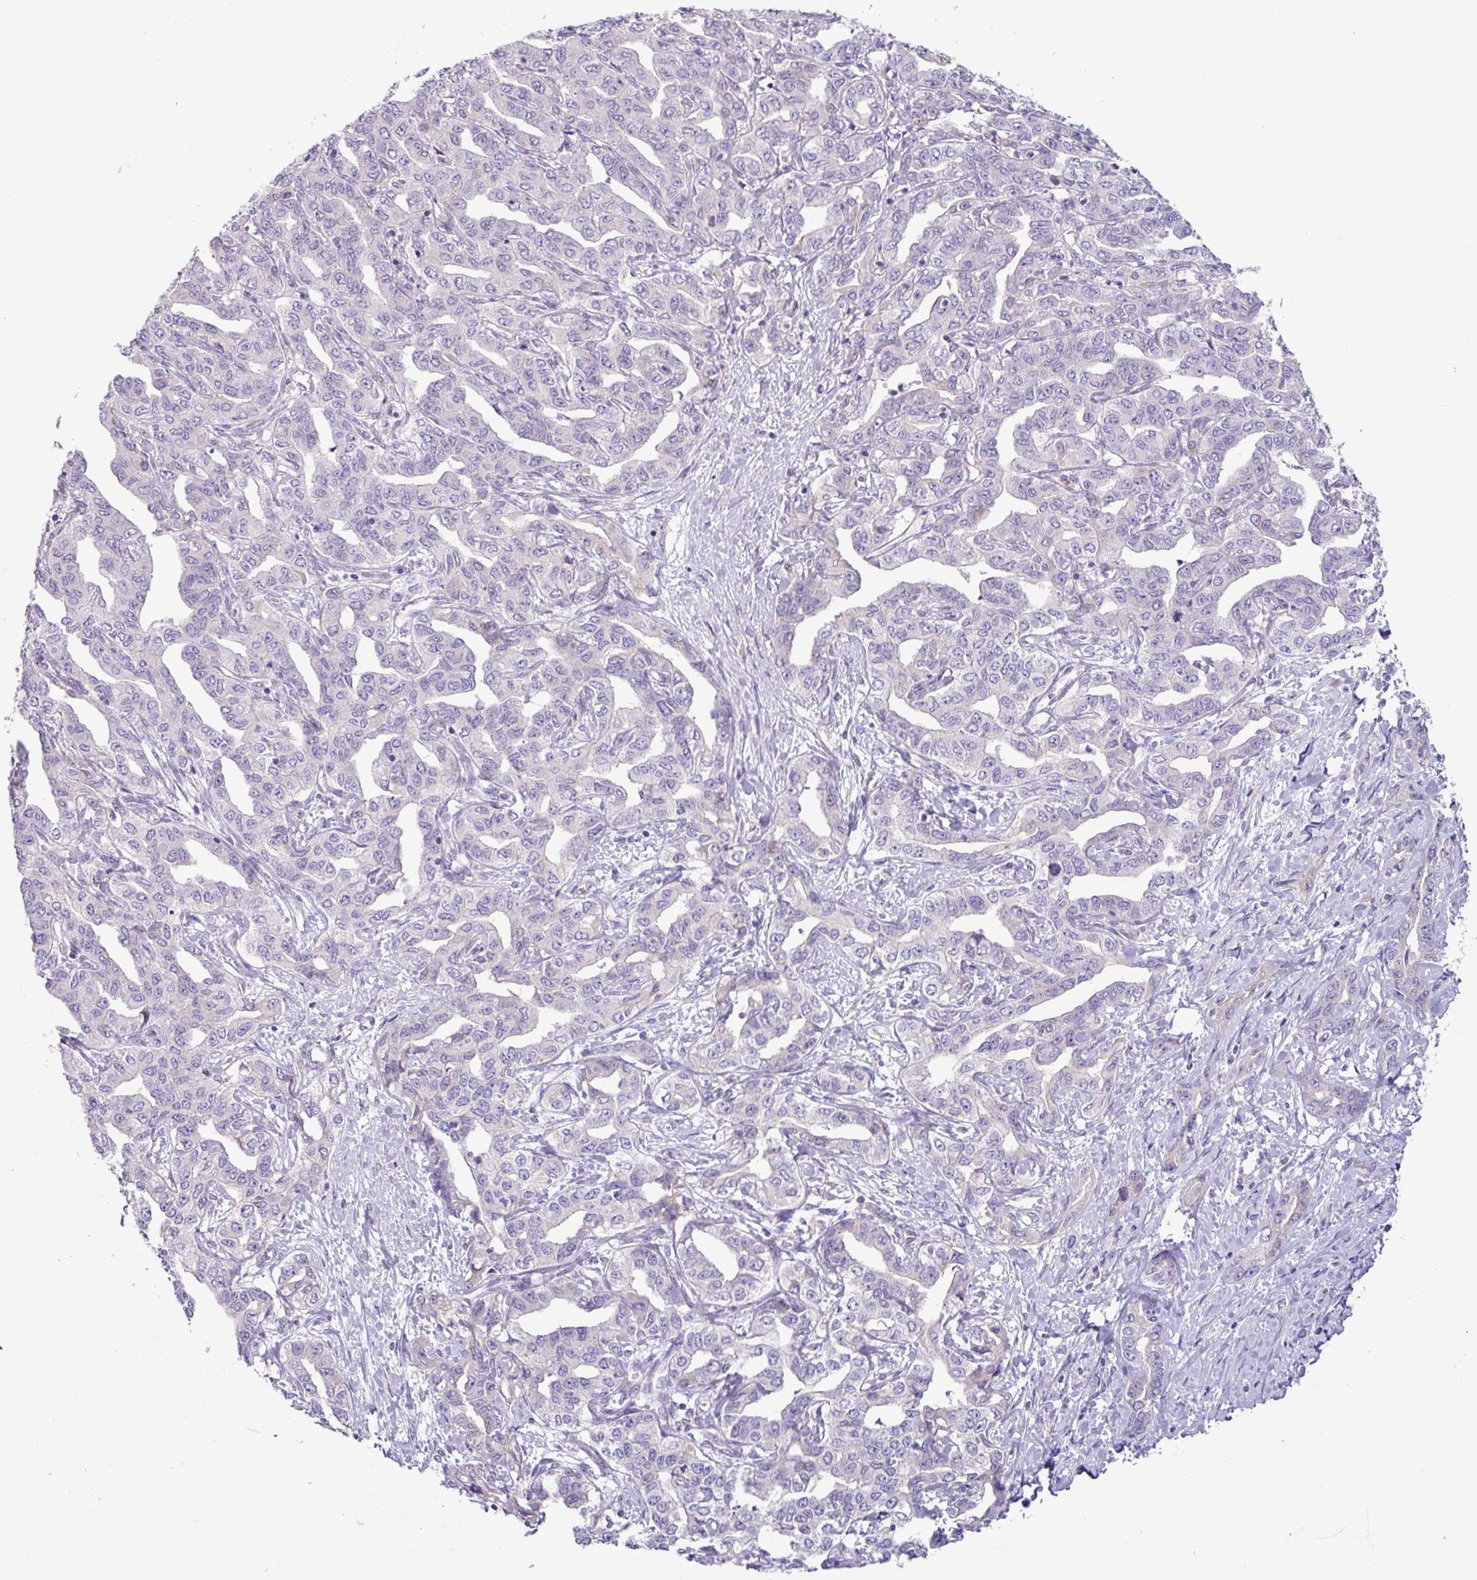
{"staining": {"intensity": "negative", "quantity": "none", "location": "none"}, "tissue": "liver cancer", "cell_type": "Tumor cells", "image_type": "cancer", "snomed": [{"axis": "morphology", "description": "Cholangiocarcinoma"}, {"axis": "topography", "description": "Liver"}], "caption": "DAB (3,3'-diaminobenzidine) immunohistochemical staining of liver cholangiocarcinoma demonstrates no significant staining in tumor cells. Nuclei are stained in blue.", "gene": "STIMATE", "patient": {"sex": "male", "age": 59}}